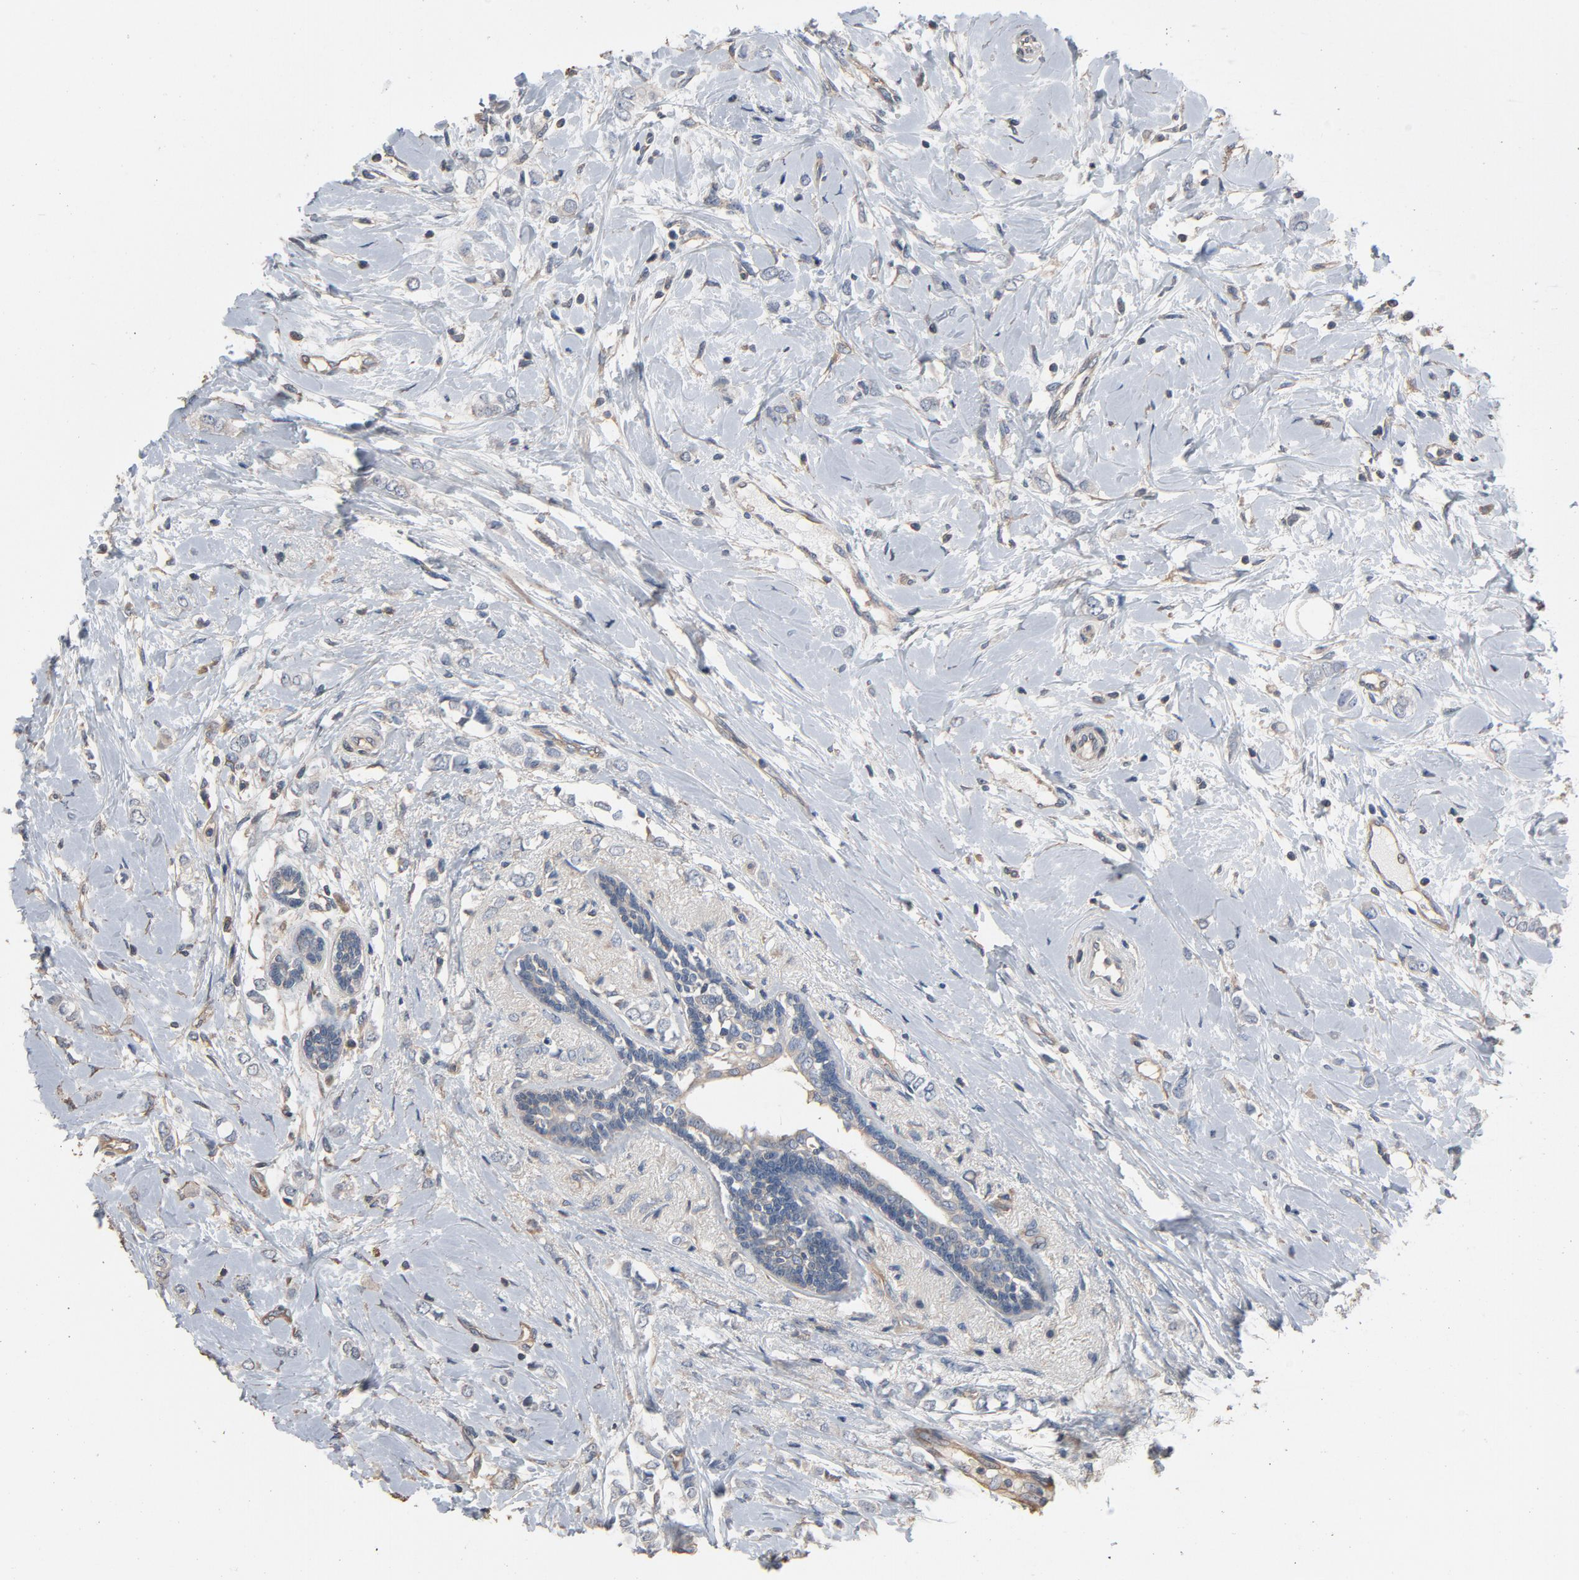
{"staining": {"intensity": "negative", "quantity": "none", "location": "none"}, "tissue": "breast cancer", "cell_type": "Tumor cells", "image_type": "cancer", "snomed": [{"axis": "morphology", "description": "Normal tissue, NOS"}, {"axis": "morphology", "description": "Lobular carcinoma"}, {"axis": "topography", "description": "Breast"}], "caption": "High magnification brightfield microscopy of breast lobular carcinoma stained with DAB (3,3'-diaminobenzidine) (brown) and counterstained with hematoxylin (blue): tumor cells show no significant staining.", "gene": "SOX6", "patient": {"sex": "female", "age": 47}}